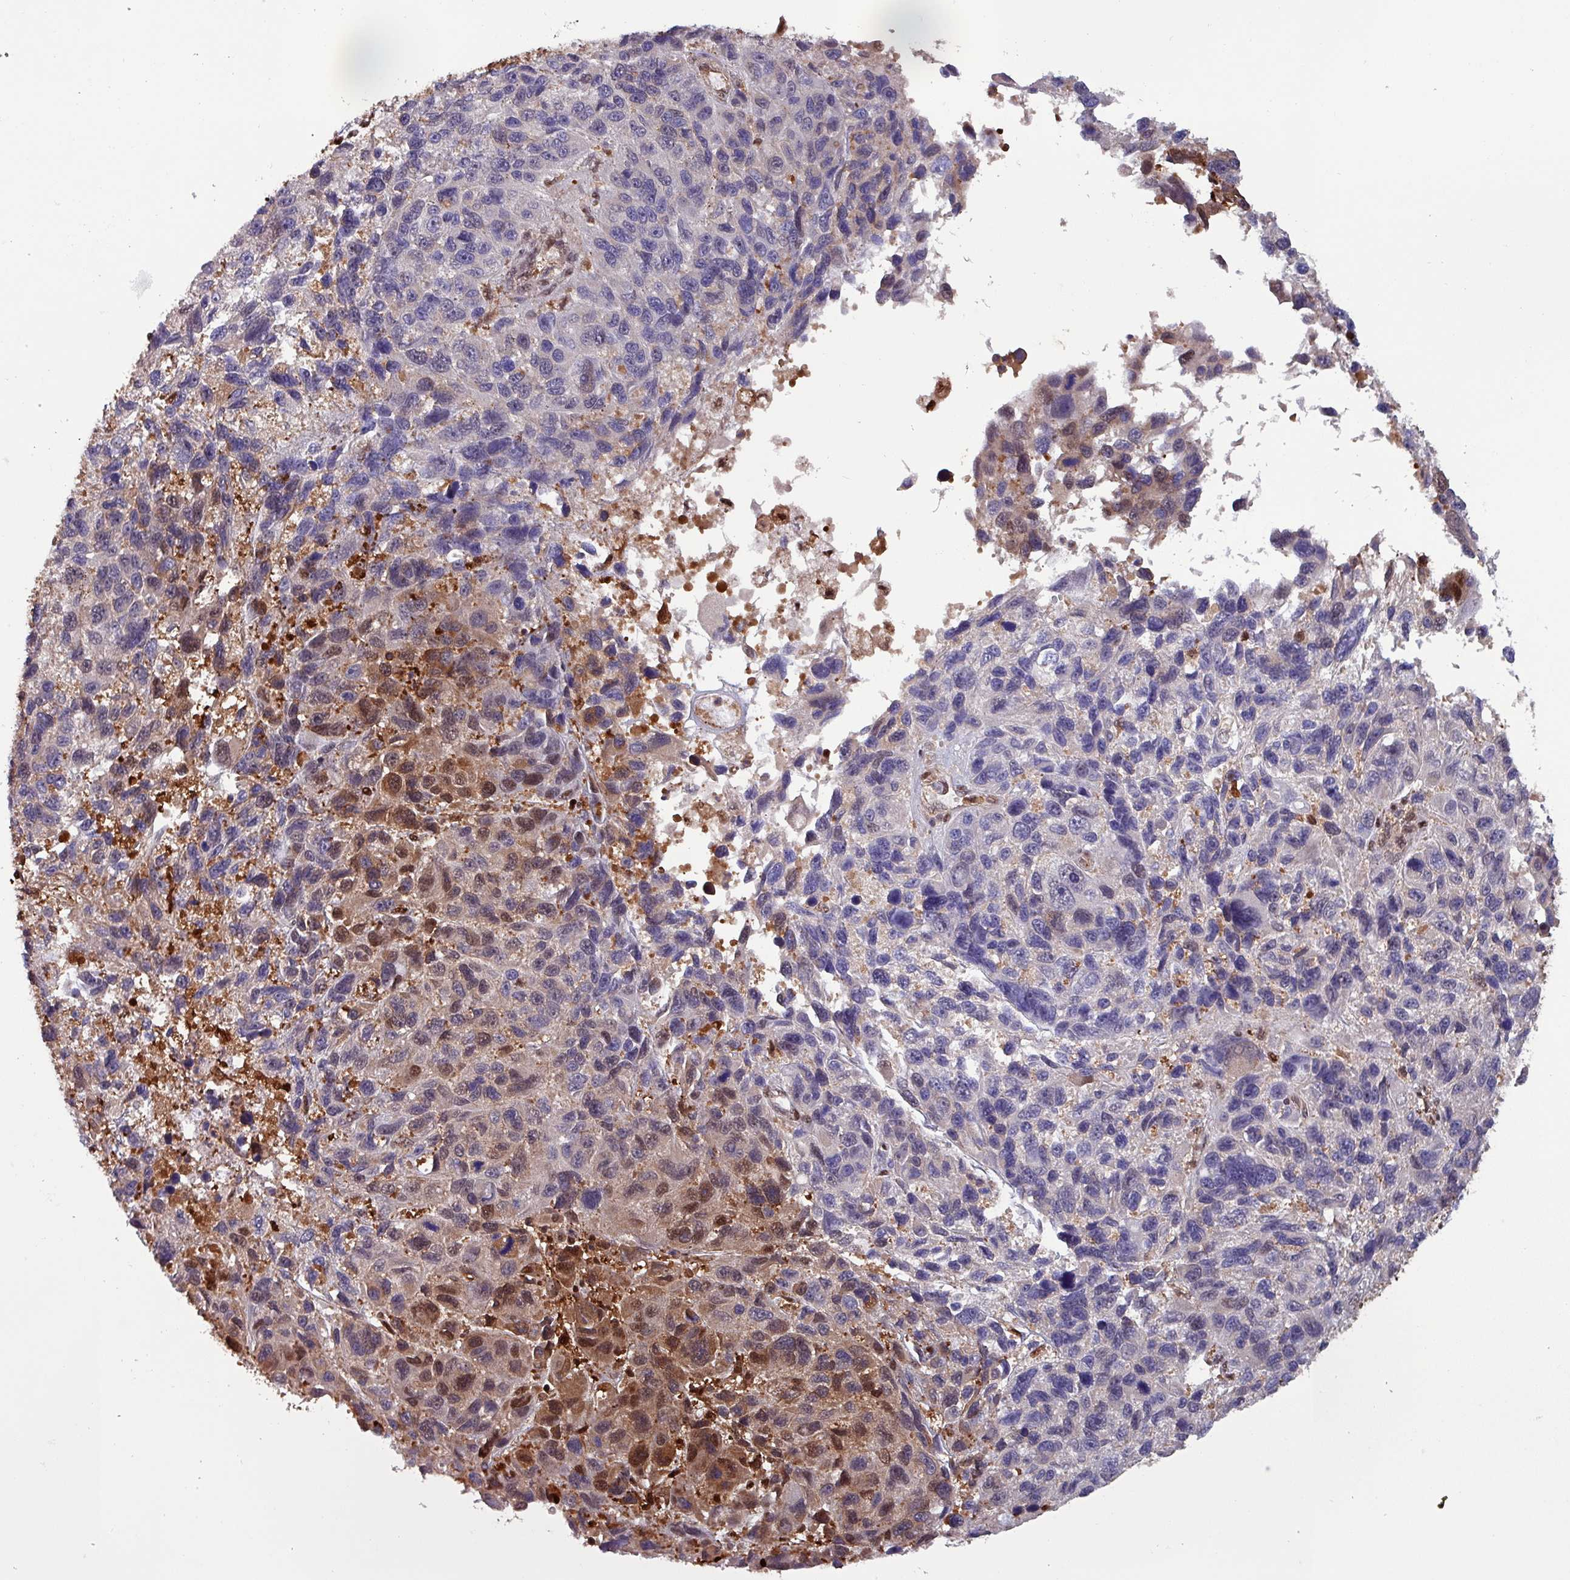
{"staining": {"intensity": "moderate", "quantity": "25%-75%", "location": "cytoplasmic/membranous,nuclear"}, "tissue": "melanoma", "cell_type": "Tumor cells", "image_type": "cancer", "snomed": [{"axis": "morphology", "description": "Malignant melanoma, NOS"}, {"axis": "topography", "description": "Skin"}], "caption": "A high-resolution image shows immunohistochemistry (IHC) staining of malignant melanoma, which displays moderate cytoplasmic/membranous and nuclear expression in approximately 25%-75% of tumor cells.", "gene": "PSMB8", "patient": {"sex": "male", "age": 53}}